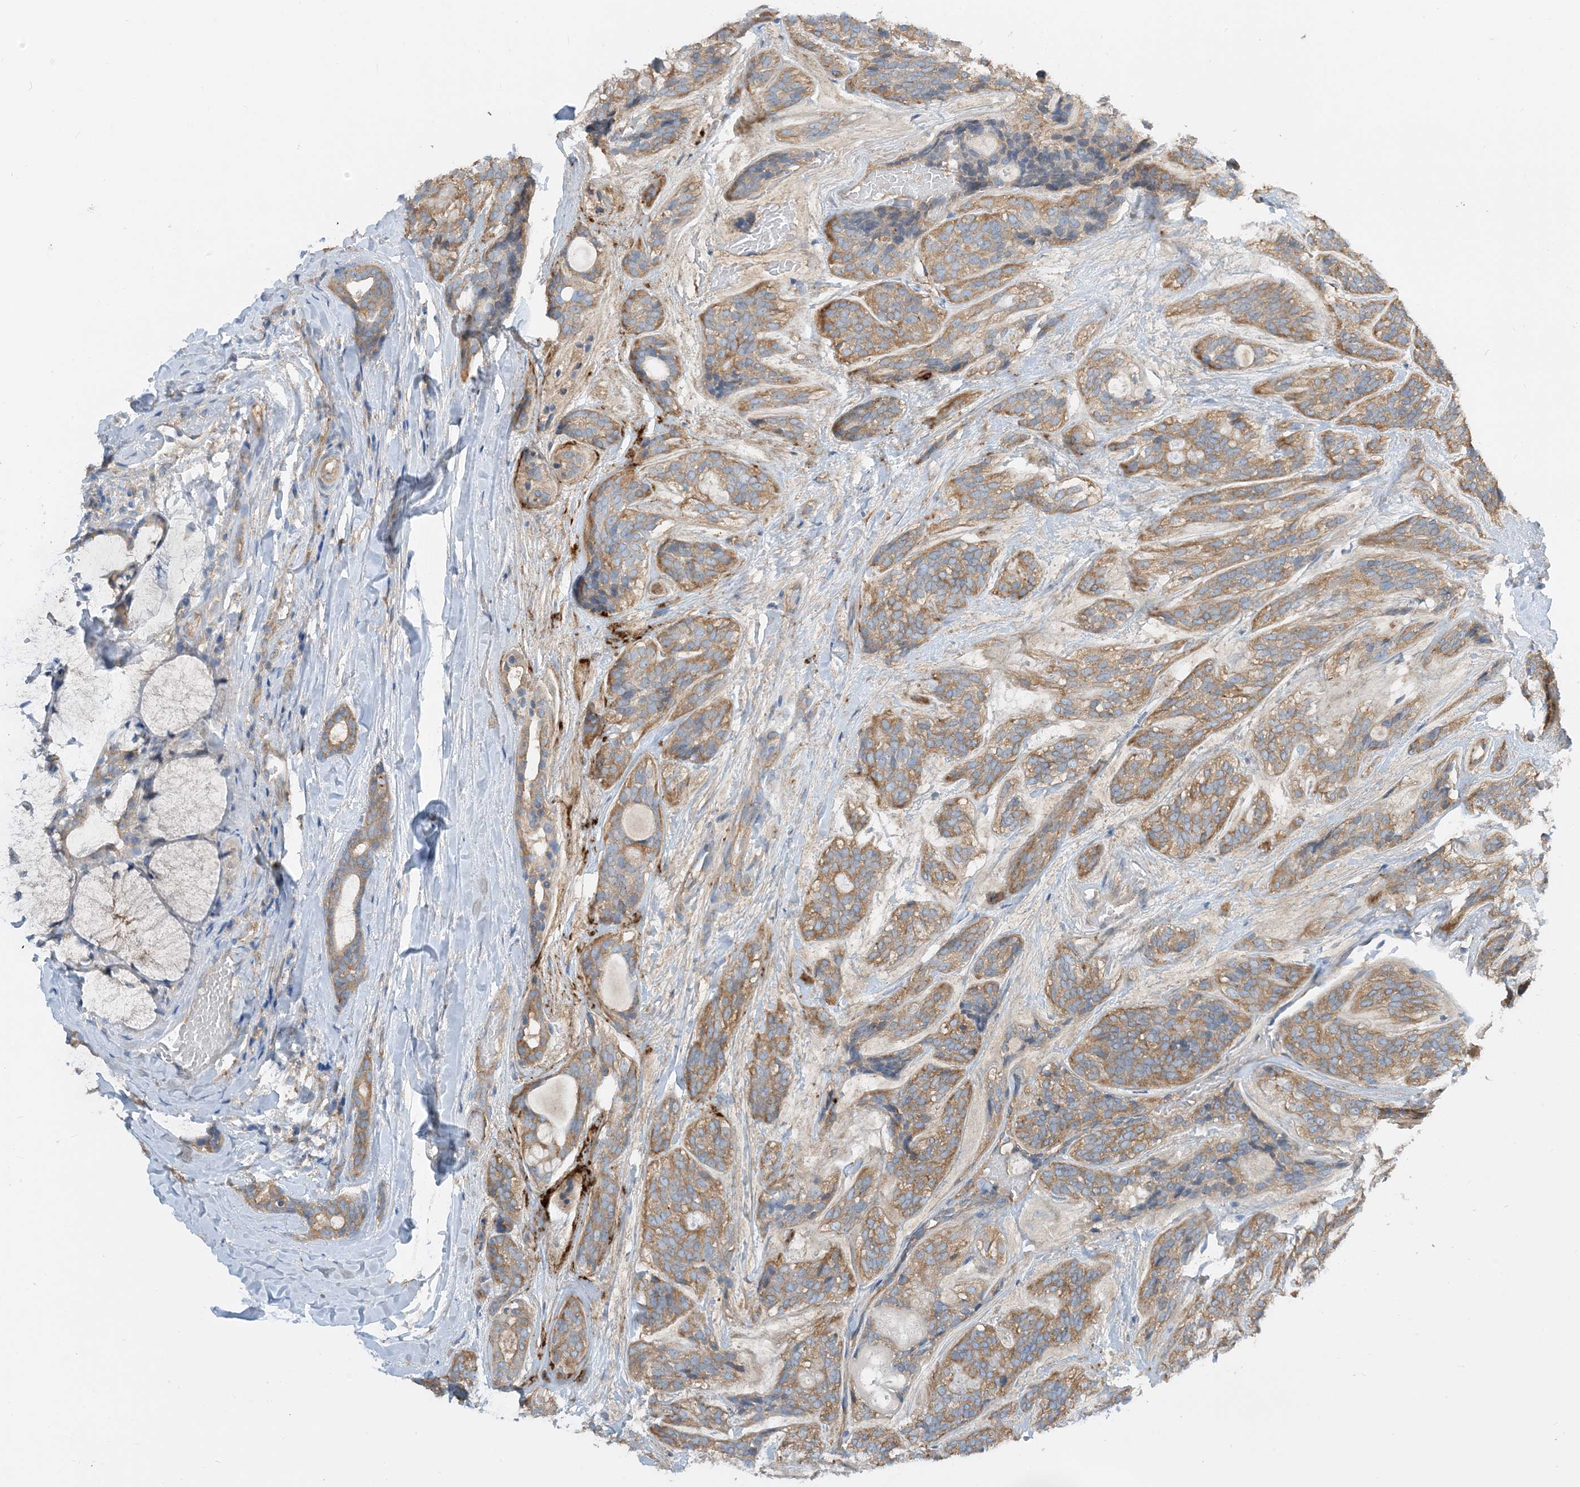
{"staining": {"intensity": "moderate", "quantity": ">75%", "location": "cytoplasmic/membranous"}, "tissue": "head and neck cancer", "cell_type": "Tumor cells", "image_type": "cancer", "snomed": [{"axis": "morphology", "description": "Adenocarcinoma, NOS"}, {"axis": "topography", "description": "Head-Neck"}], "caption": "Immunohistochemical staining of human head and neck adenocarcinoma shows medium levels of moderate cytoplasmic/membranous protein positivity in about >75% of tumor cells.", "gene": "SIDT1", "patient": {"sex": "male", "age": 66}}